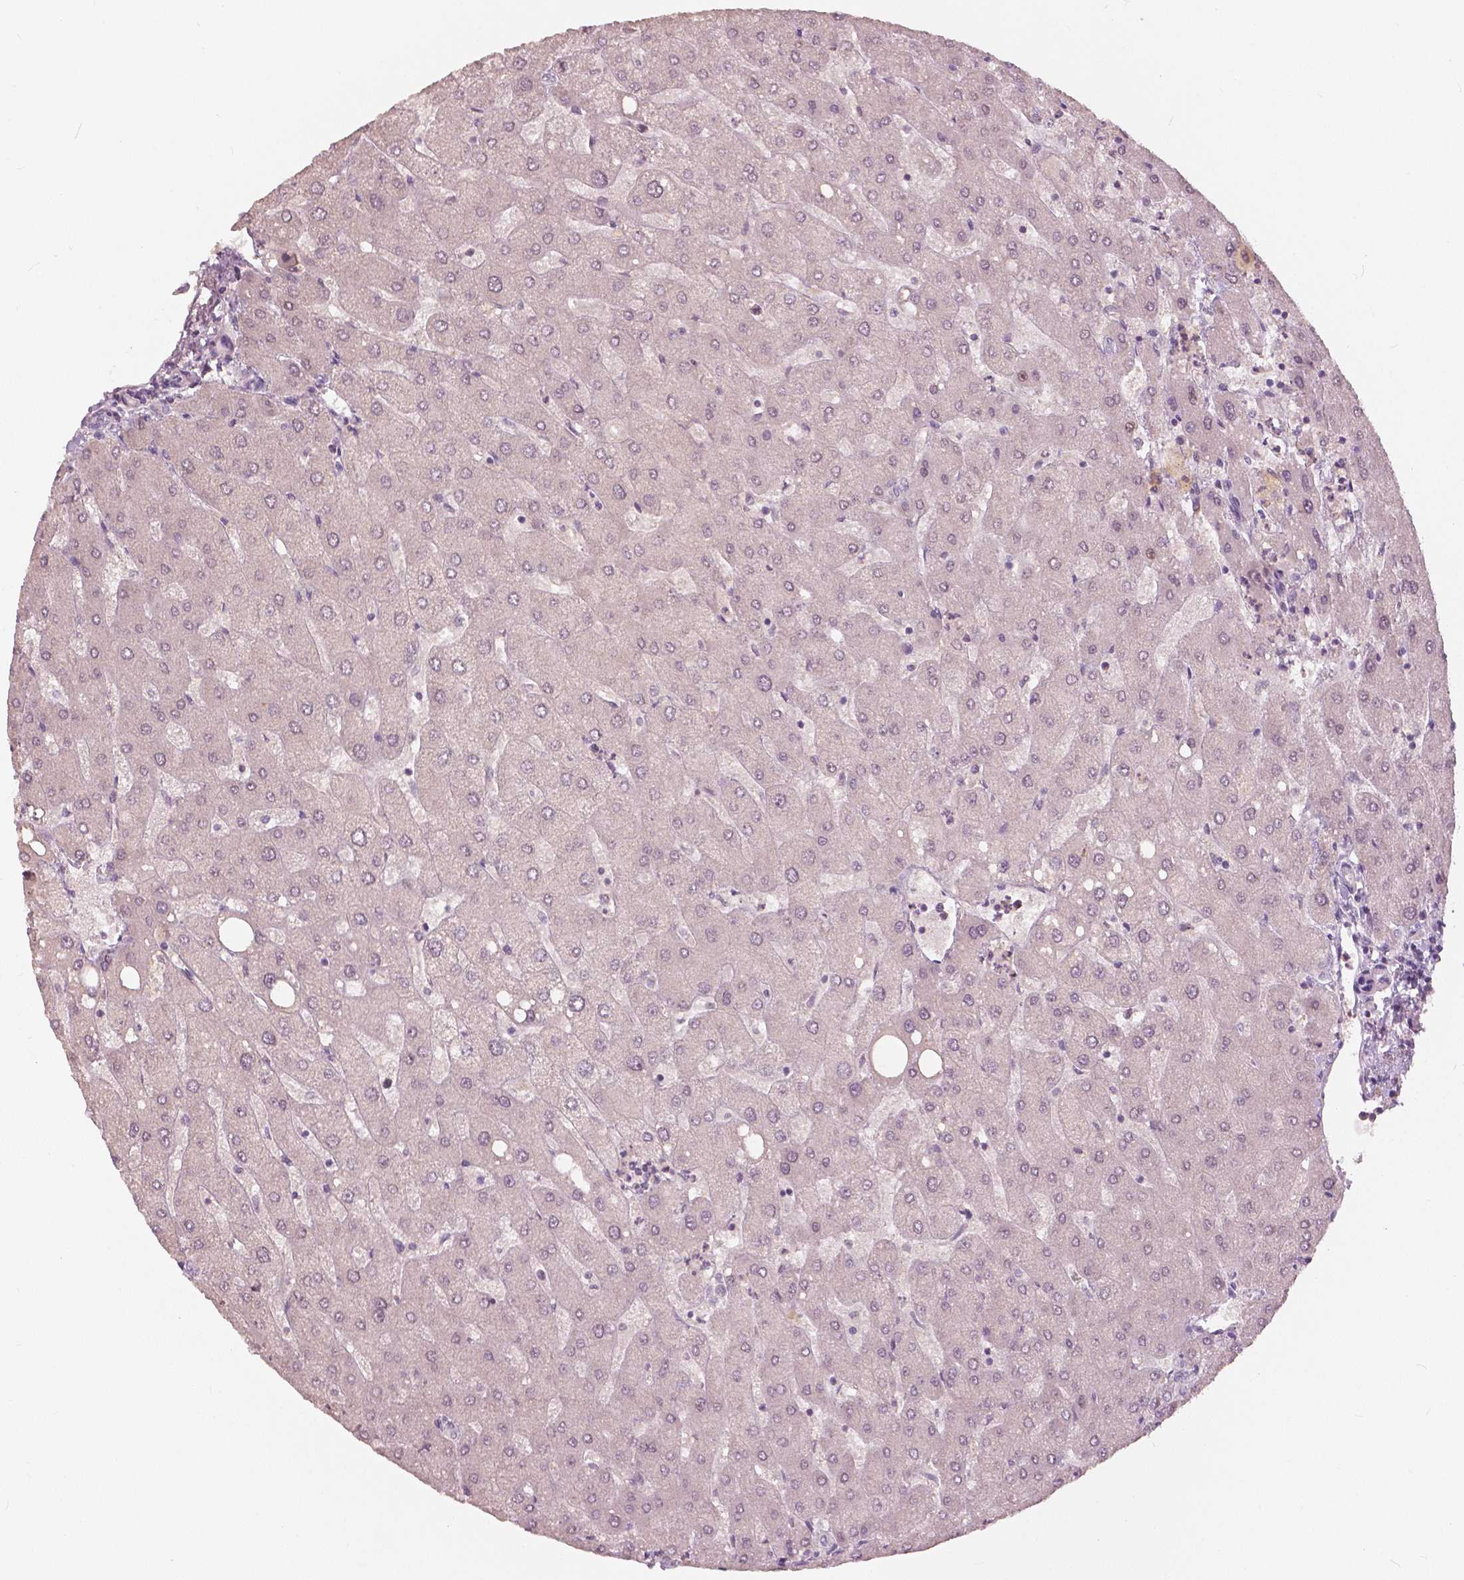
{"staining": {"intensity": "negative", "quantity": "none", "location": "none"}, "tissue": "liver", "cell_type": "Cholangiocytes", "image_type": "normal", "snomed": [{"axis": "morphology", "description": "Normal tissue, NOS"}, {"axis": "topography", "description": "Liver"}], "caption": "Liver was stained to show a protein in brown. There is no significant expression in cholangiocytes. (Brightfield microscopy of DAB (3,3'-diaminobenzidine) IHC at high magnification).", "gene": "NANOG", "patient": {"sex": "male", "age": 67}}